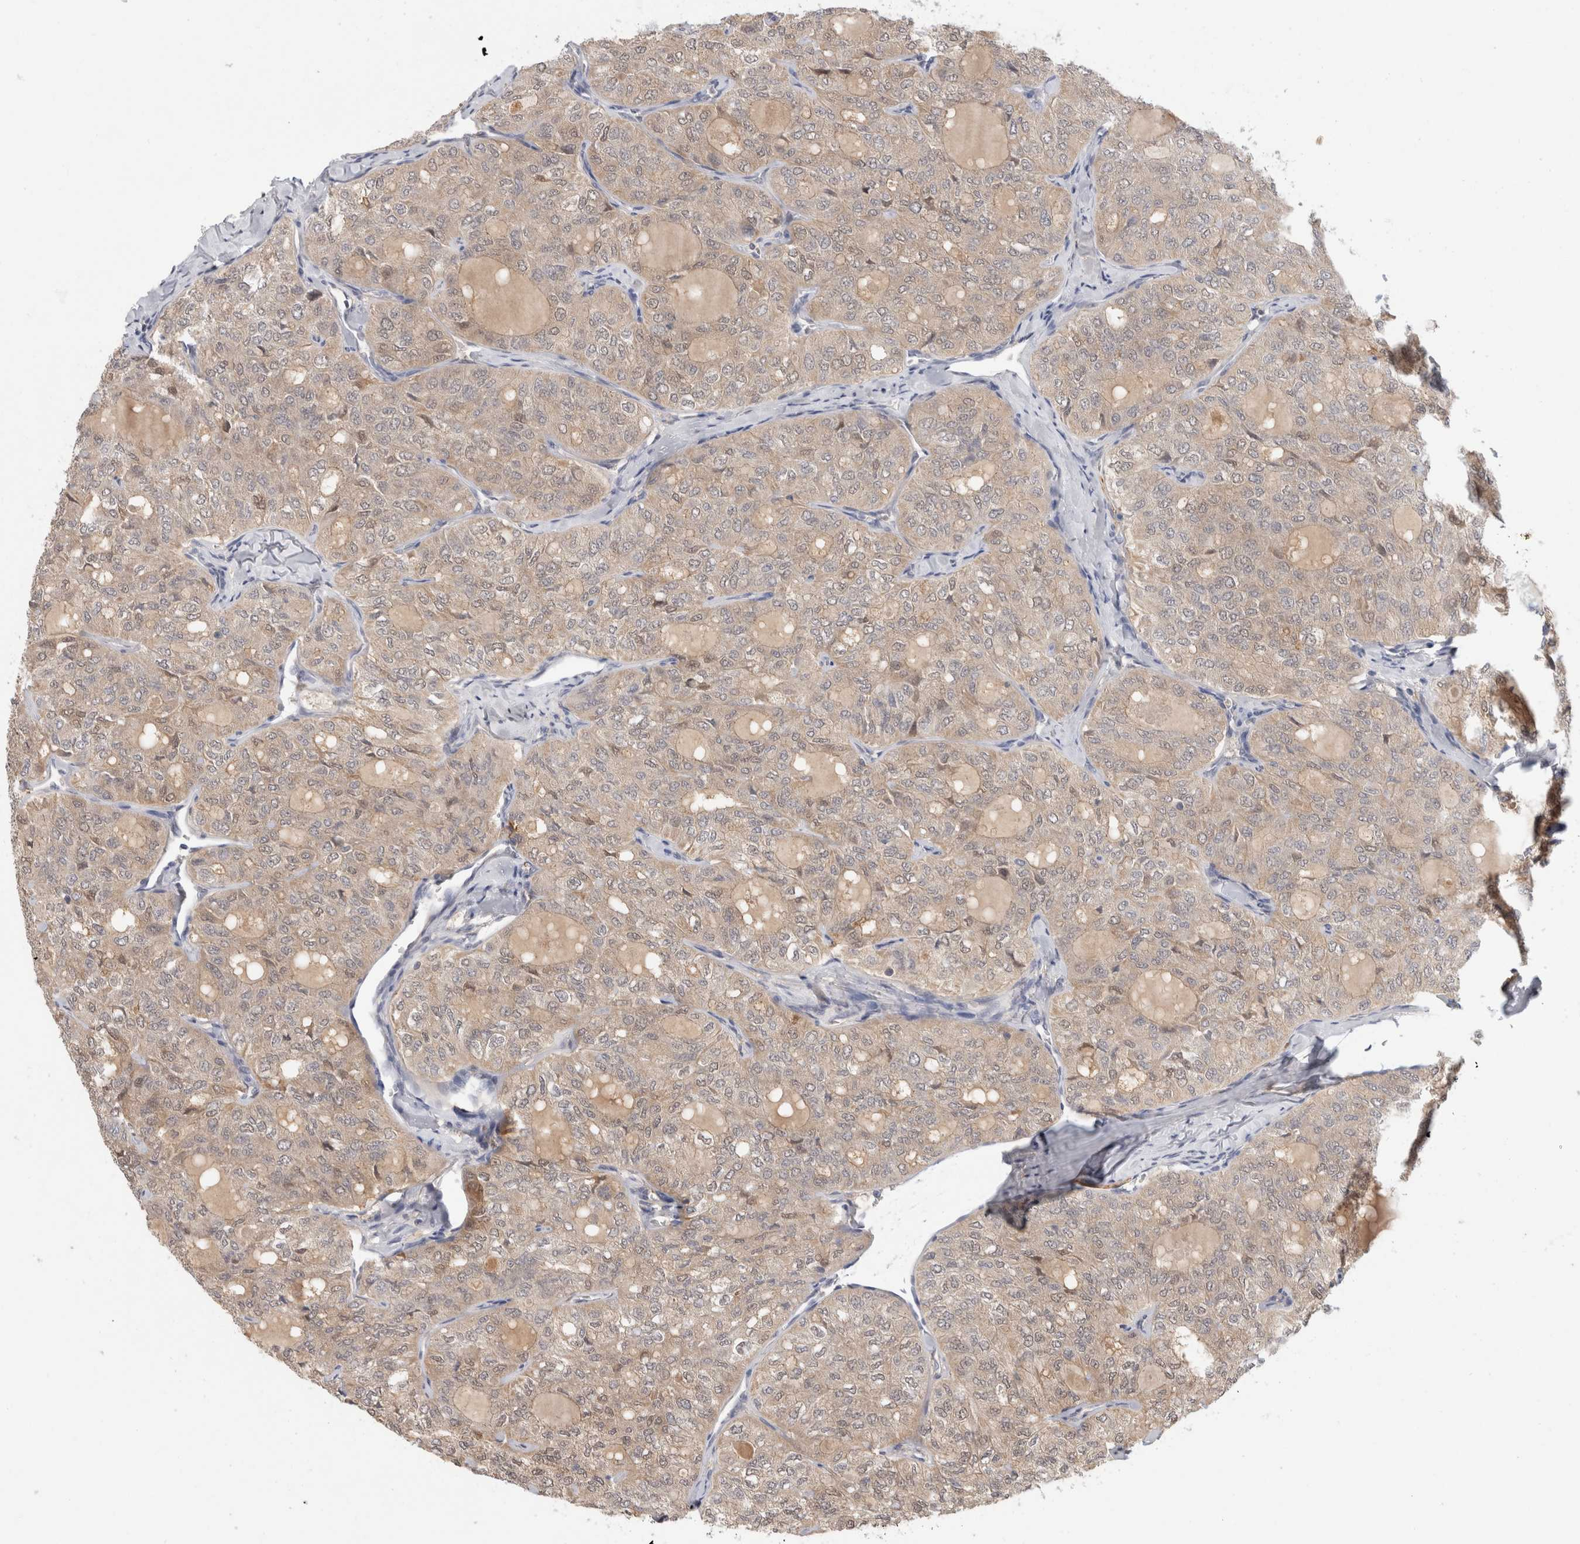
{"staining": {"intensity": "weak", "quantity": "<25%", "location": "cytoplasmic/membranous"}, "tissue": "thyroid cancer", "cell_type": "Tumor cells", "image_type": "cancer", "snomed": [{"axis": "morphology", "description": "Follicular adenoma carcinoma, NOS"}, {"axis": "topography", "description": "Thyroid gland"}], "caption": "The immunohistochemistry histopathology image has no significant staining in tumor cells of follicular adenoma carcinoma (thyroid) tissue. The staining was performed using DAB (3,3'-diaminobenzidine) to visualize the protein expression in brown, while the nuclei were stained in blue with hematoxylin (Magnification: 20x).", "gene": "PGM1", "patient": {"sex": "male", "age": 75}}